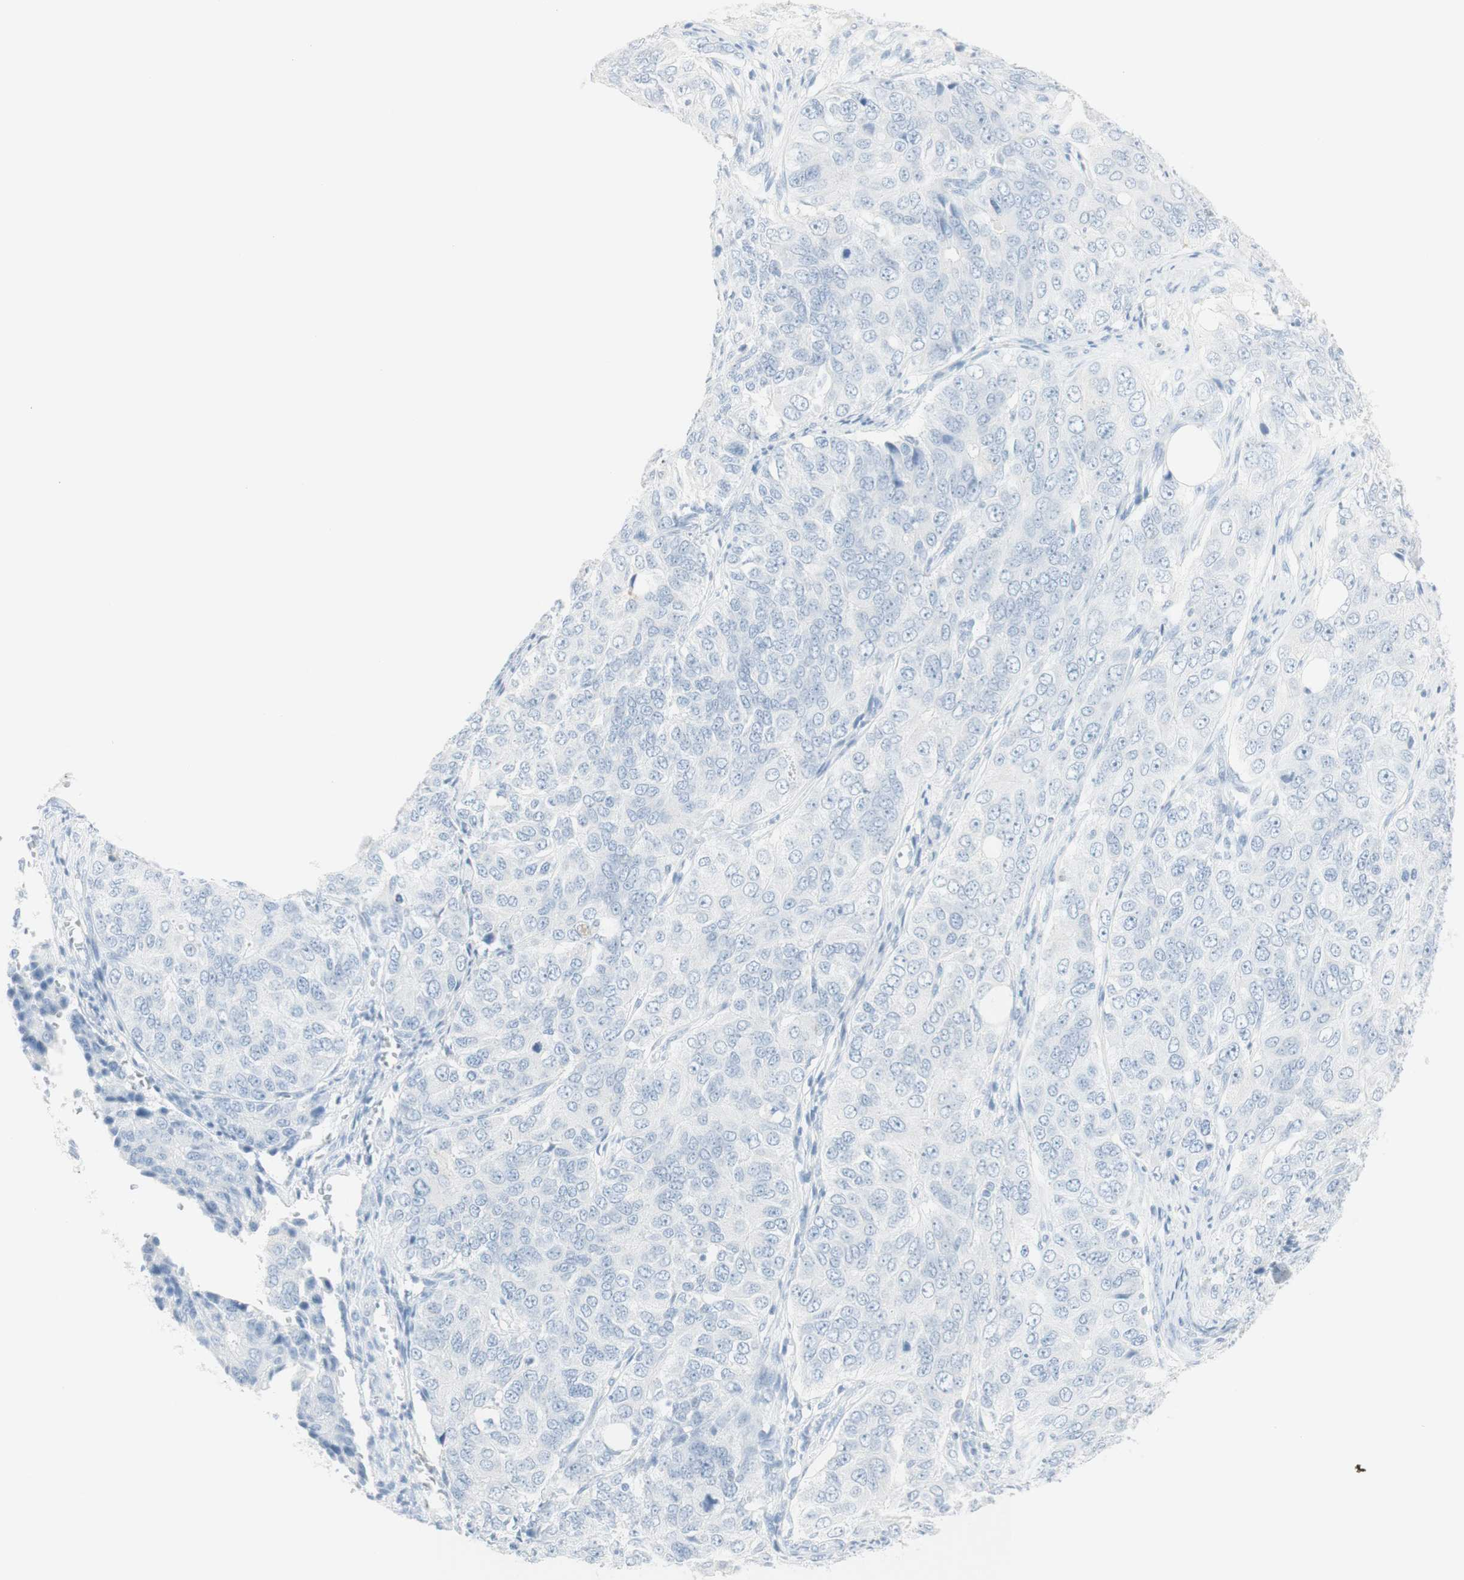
{"staining": {"intensity": "negative", "quantity": "none", "location": "none"}, "tissue": "ovarian cancer", "cell_type": "Tumor cells", "image_type": "cancer", "snomed": [{"axis": "morphology", "description": "Carcinoma, endometroid"}, {"axis": "topography", "description": "Ovary"}], "caption": "Tumor cells are negative for brown protein staining in ovarian cancer (endometroid carcinoma).", "gene": "NAPSA", "patient": {"sex": "female", "age": 51}}